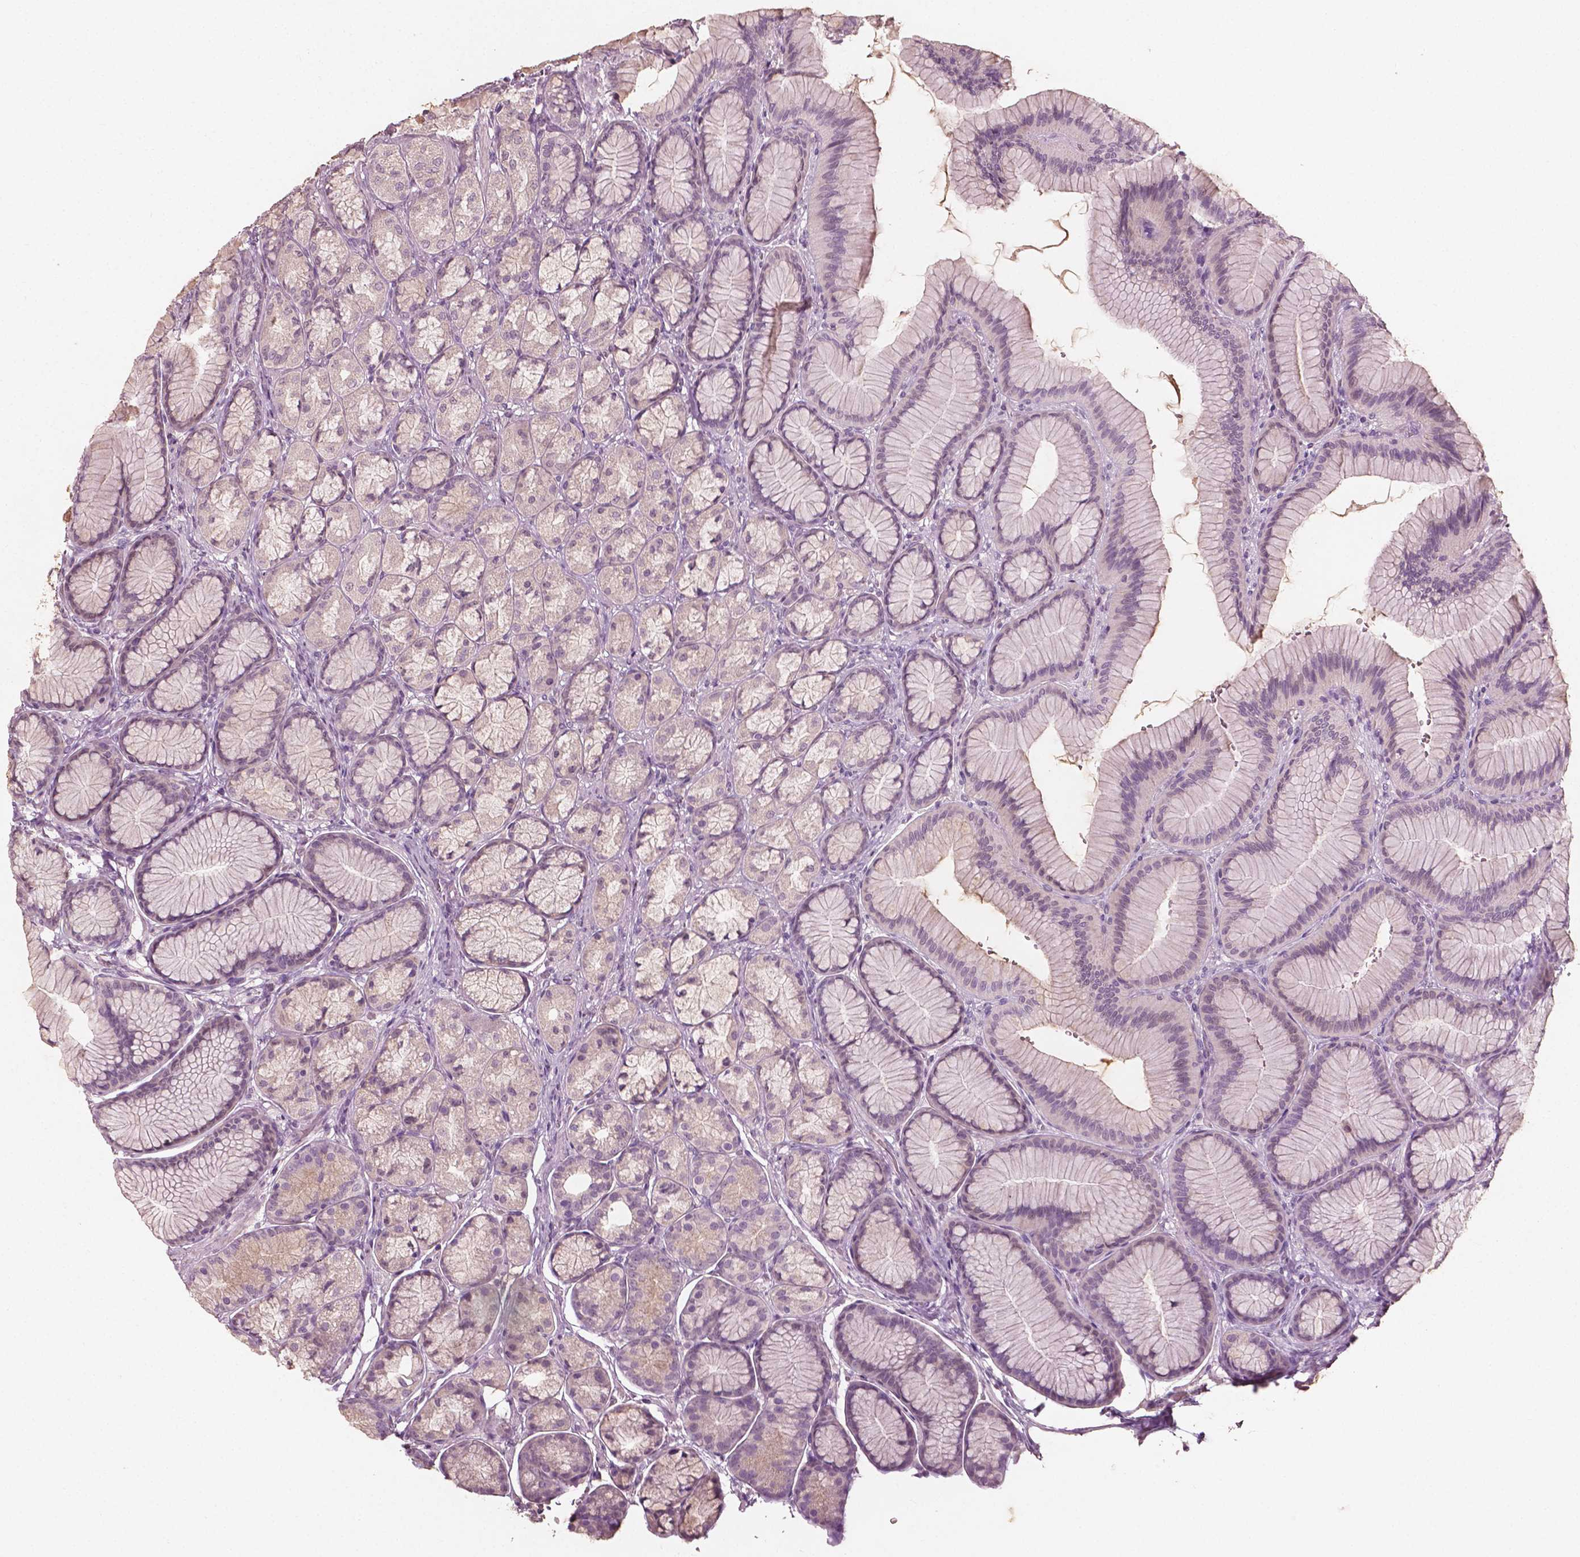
{"staining": {"intensity": "negative", "quantity": "none", "location": "none"}, "tissue": "stomach", "cell_type": "Glandular cells", "image_type": "normal", "snomed": [{"axis": "morphology", "description": "Normal tissue, NOS"}, {"axis": "morphology", "description": "Adenocarcinoma, NOS"}, {"axis": "morphology", "description": "Adenocarcinoma, High grade"}, {"axis": "topography", "description": "Stomach, upper"}, {"axis": "topography", "description": "Stomach"}], "caption": "The immunohistochemistry (IHC) histopathology image has no significant positivity in glandular cells of stomach. (Immunohistochemistry (ihc), brightfield microscopy, high magnification).", "gene": "PLA2R1", "patient": {"sex": "female", "age": 65}}